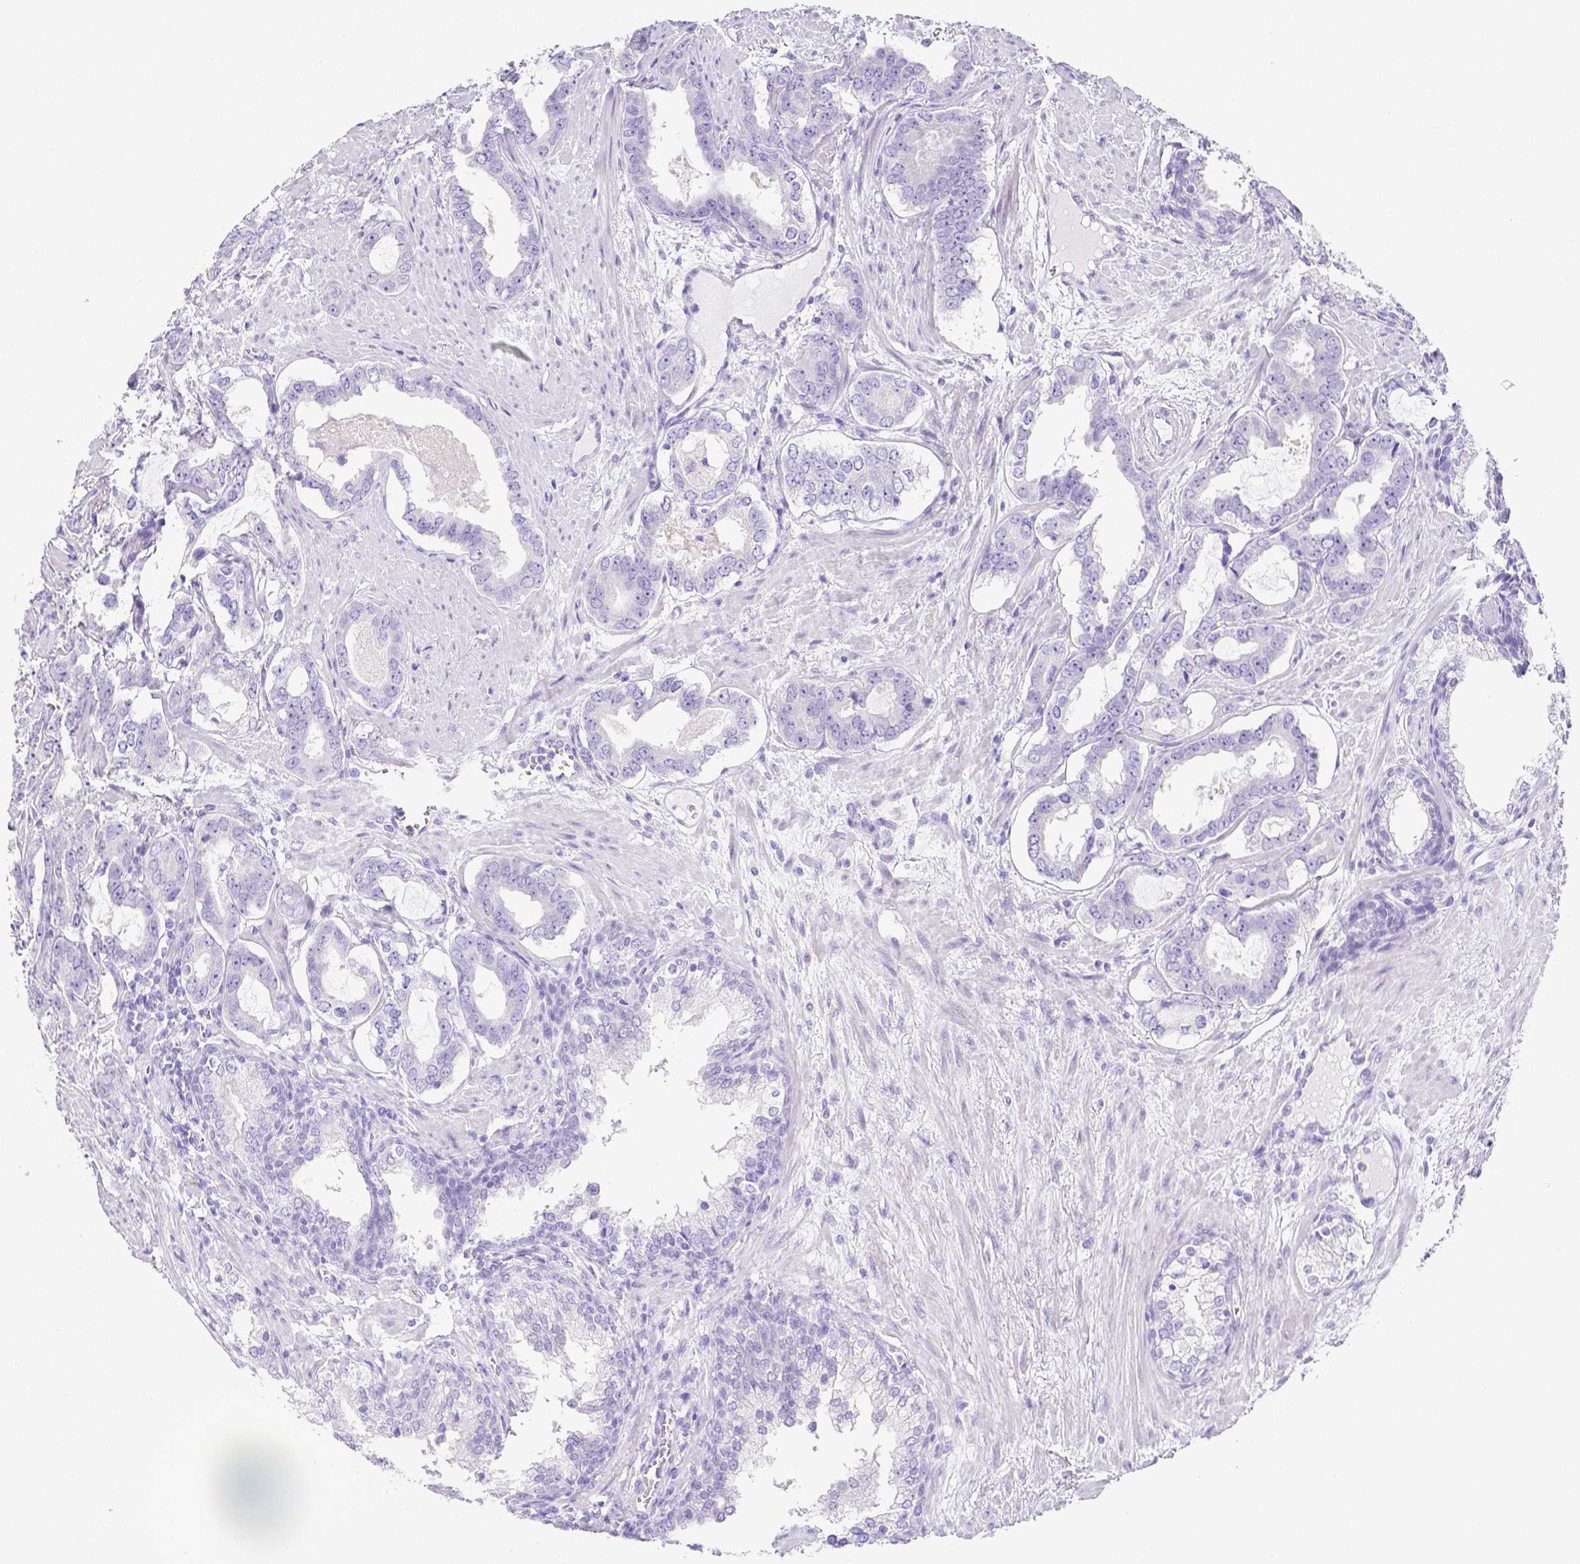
{"staining": {"intensity": "negative", "quantity": "none", "location": "none"}, "tissue": "prostate cancer", "cell_type": "Tumor cells", "image_type": "cancer", "snomed": [{"axis": "morphology", "description": "Adenocarcinoma, High grade"}, {"axis": "topography", "description": "Prostate"}], "caption": "Immunohistochemistry micrograph of prostate cancer stained for a protein (brown), which reveals no staining in tumor cells. Nuclei are stained in blue.", "gene": "ARHGAP36", "patient": {"sex": "male", "age": 75}}